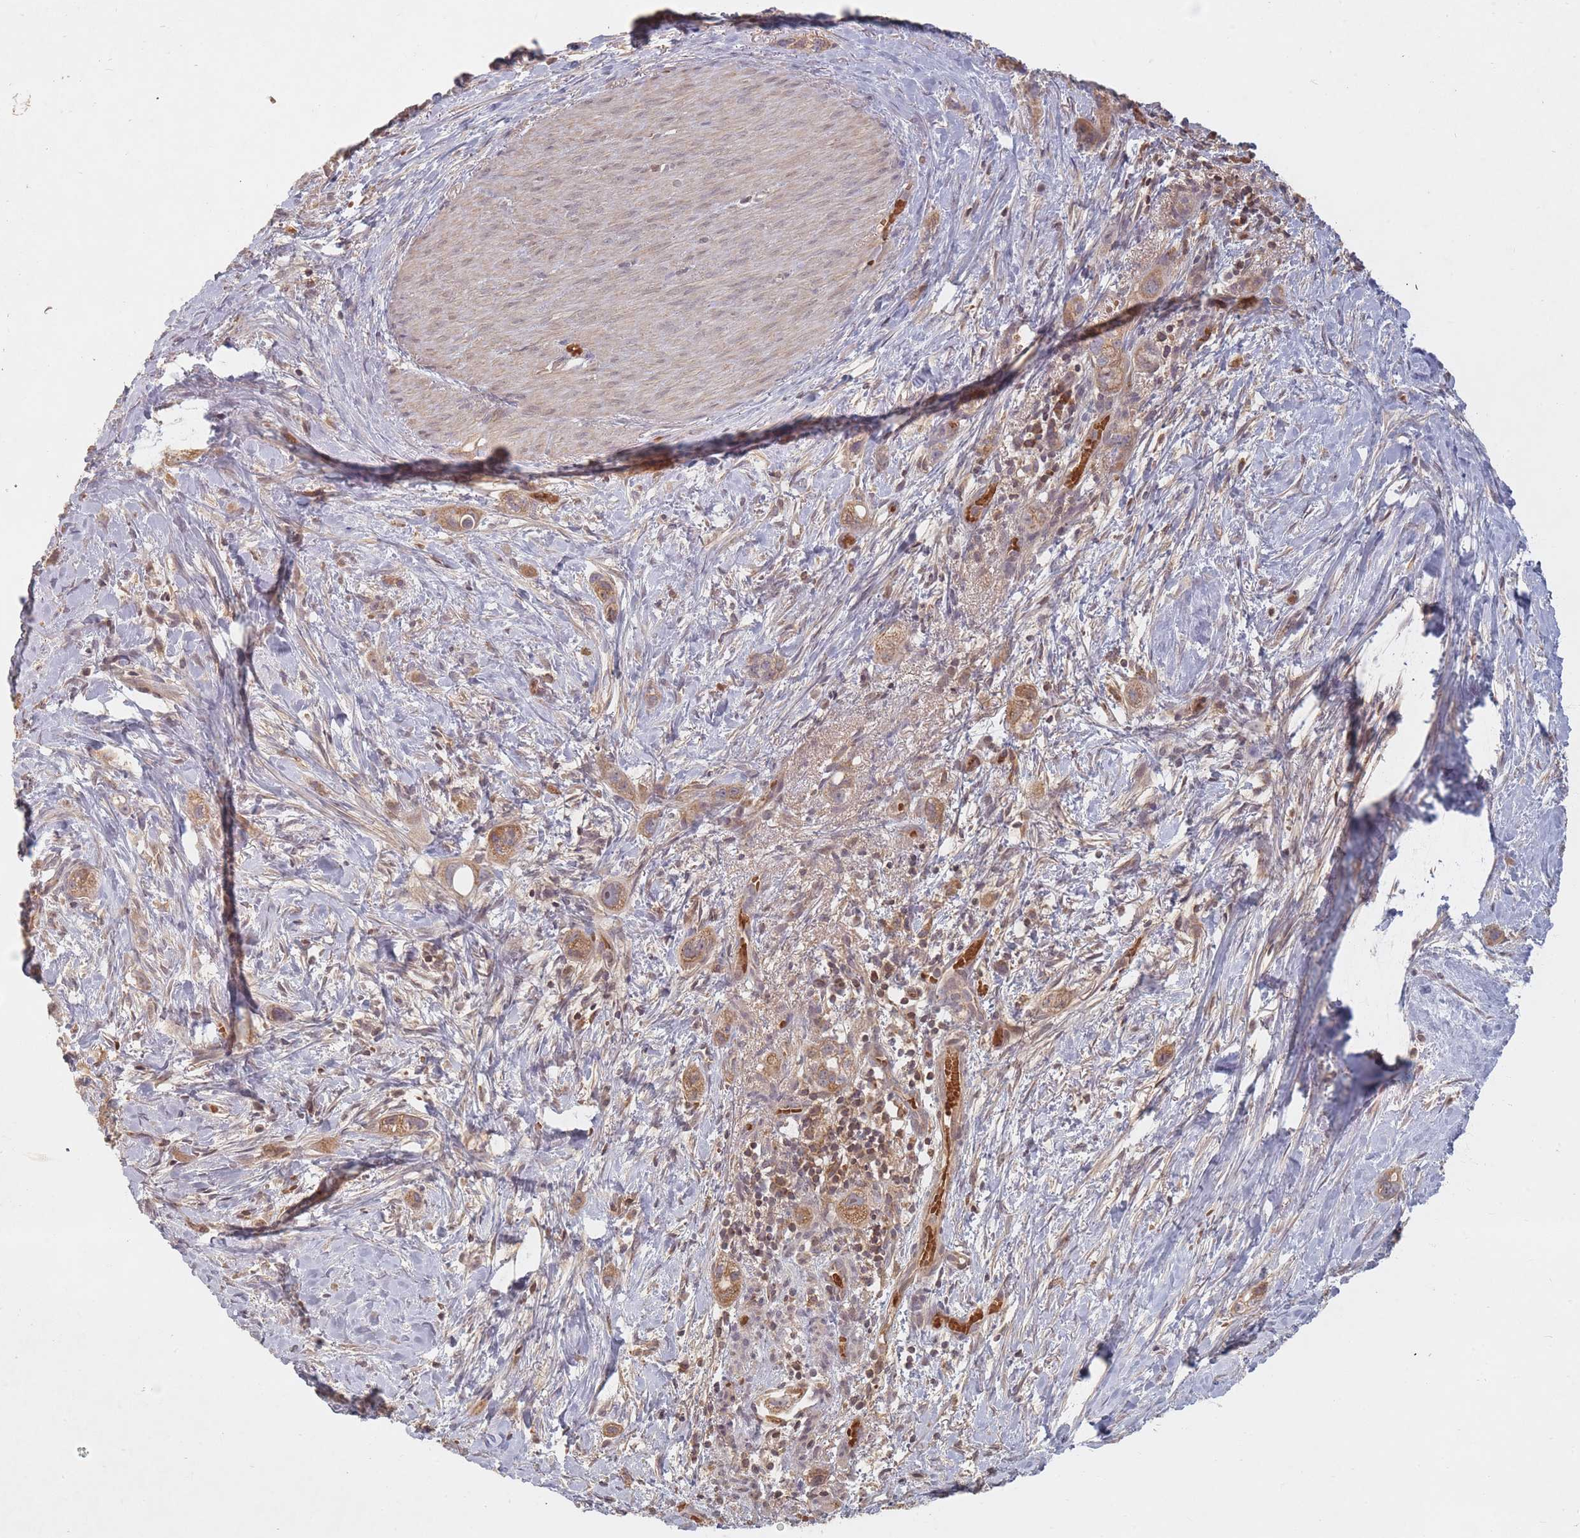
{"staining": {"intensity": "moderate", "quantity": ">75%", "location": "cytoplasmic/membranous"}, "tissue": "stomach cancer", "cell_type": "Tumor cells", "image_type": "cancer", "snomed": [{"axis": "morphology", "description": "Adenocarcinoma, NOS"}, {"axis": "topography", "description": "Stomach"}, {"axis": "topography", "description": "Stomach, lower"}], "caption": "DAB immunohistochemical staining of human adenocarcinoma (stomach) shows moderate cytoplasmic/membranous protein positivity in about >75% of tumor cells.", "gene": "OR2M4", "patient": {"sex": "female", "age": 48}}